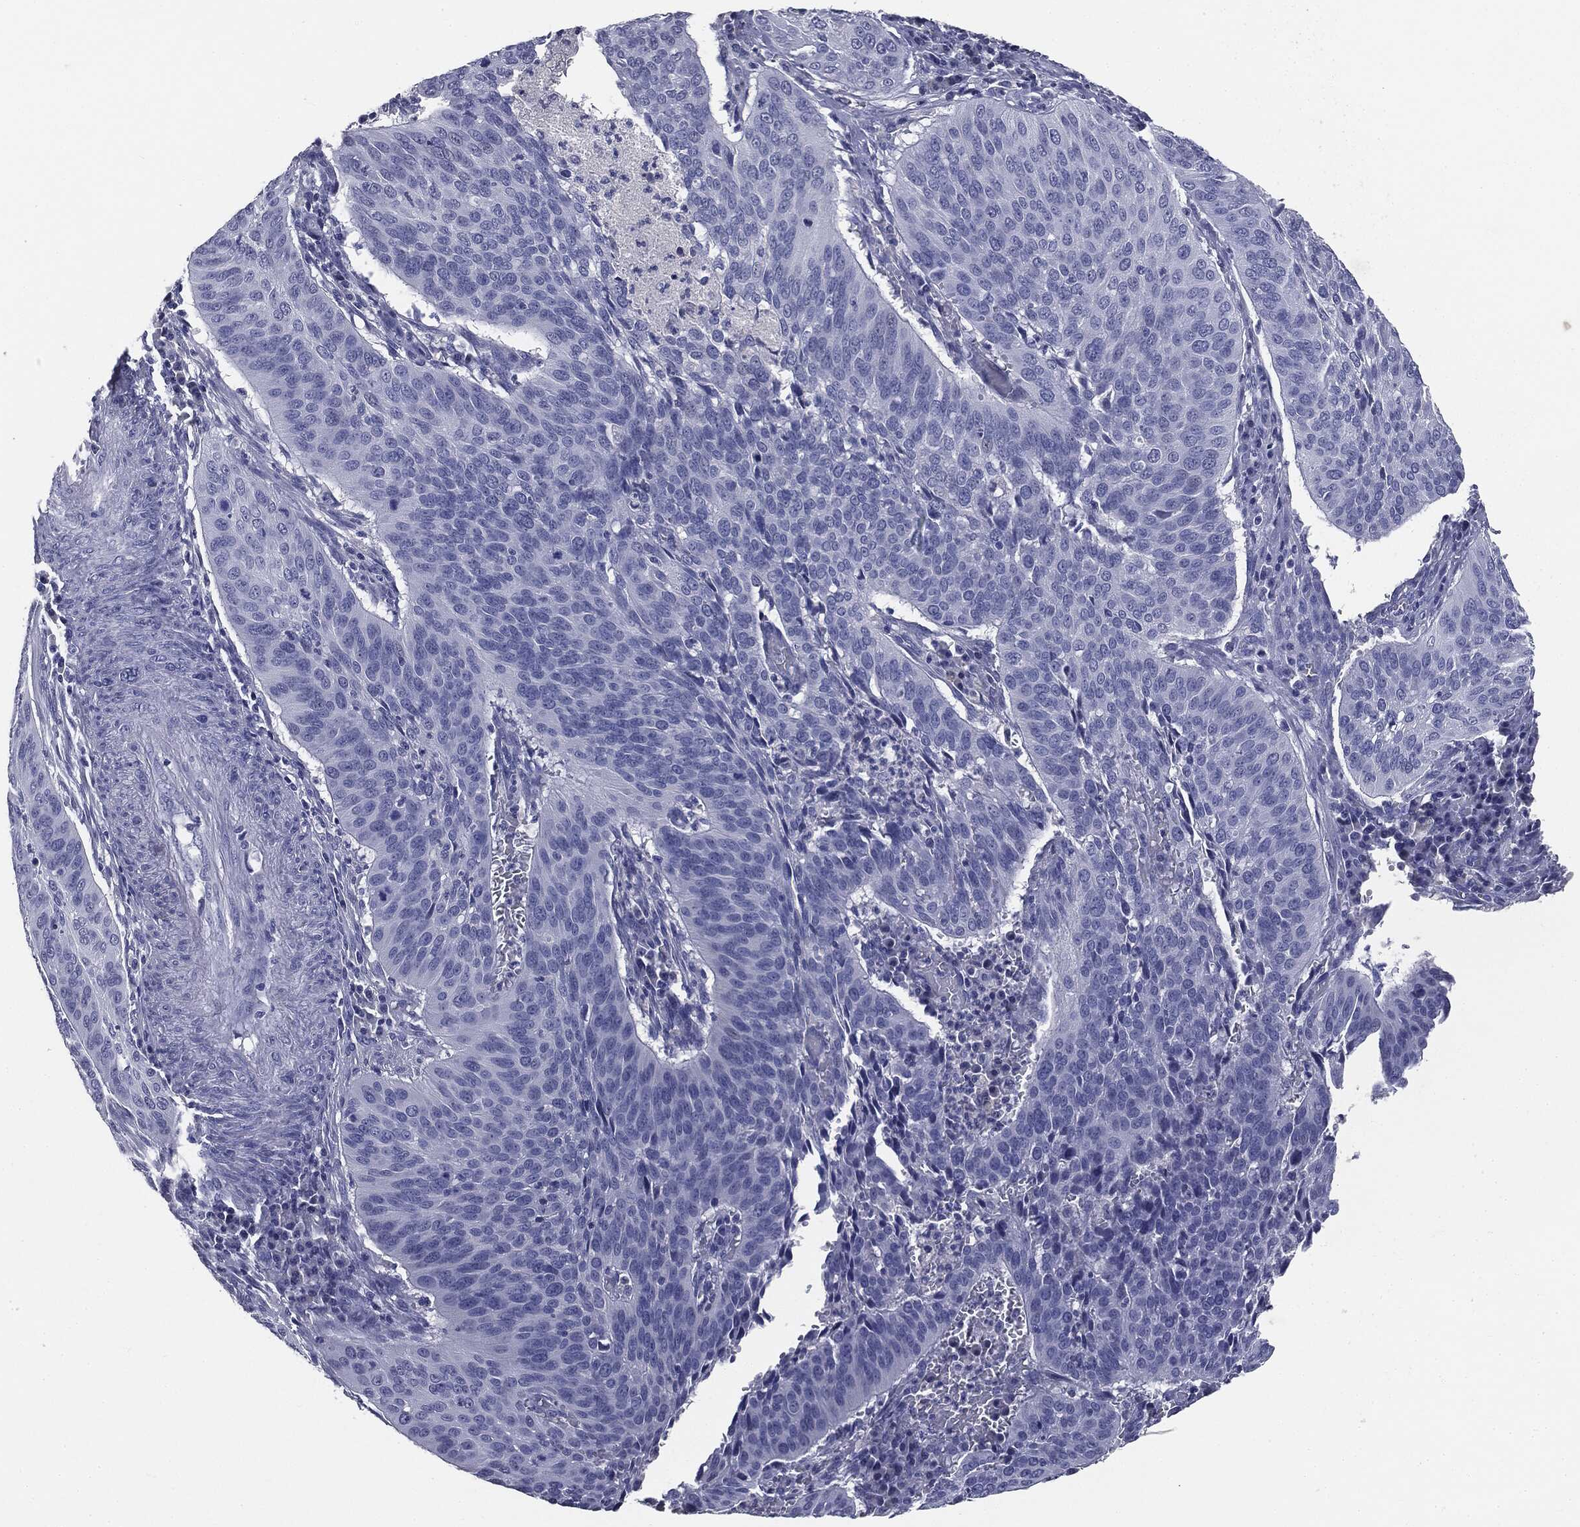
{"staining": {"intensity": "negative", "quantity": "none", "location": "none"}, "tissue": "cervical cancer", "cell_type": "Tumor cells", "image_type": "cancer", "snomed": [{"axis": "morphology", "description": "Normal tissue, NOS"}, {"axis": "morphology", "description": "Squamous cell carcinoma, NOS"}, {"axis": "topography", "description": "Cervix"}], "caption": "Cervical squamous cell carcinoma was stained to show a protein in brown. There is no significant staining in tumor cells. (Stains: DAB immunohistochemistry (IHC) with hematoxylin counter stain, Microscopy: brightfield microscopy at high magnification).", "gene": "AFP", "patient": {"sex": "female", "age": 39}}